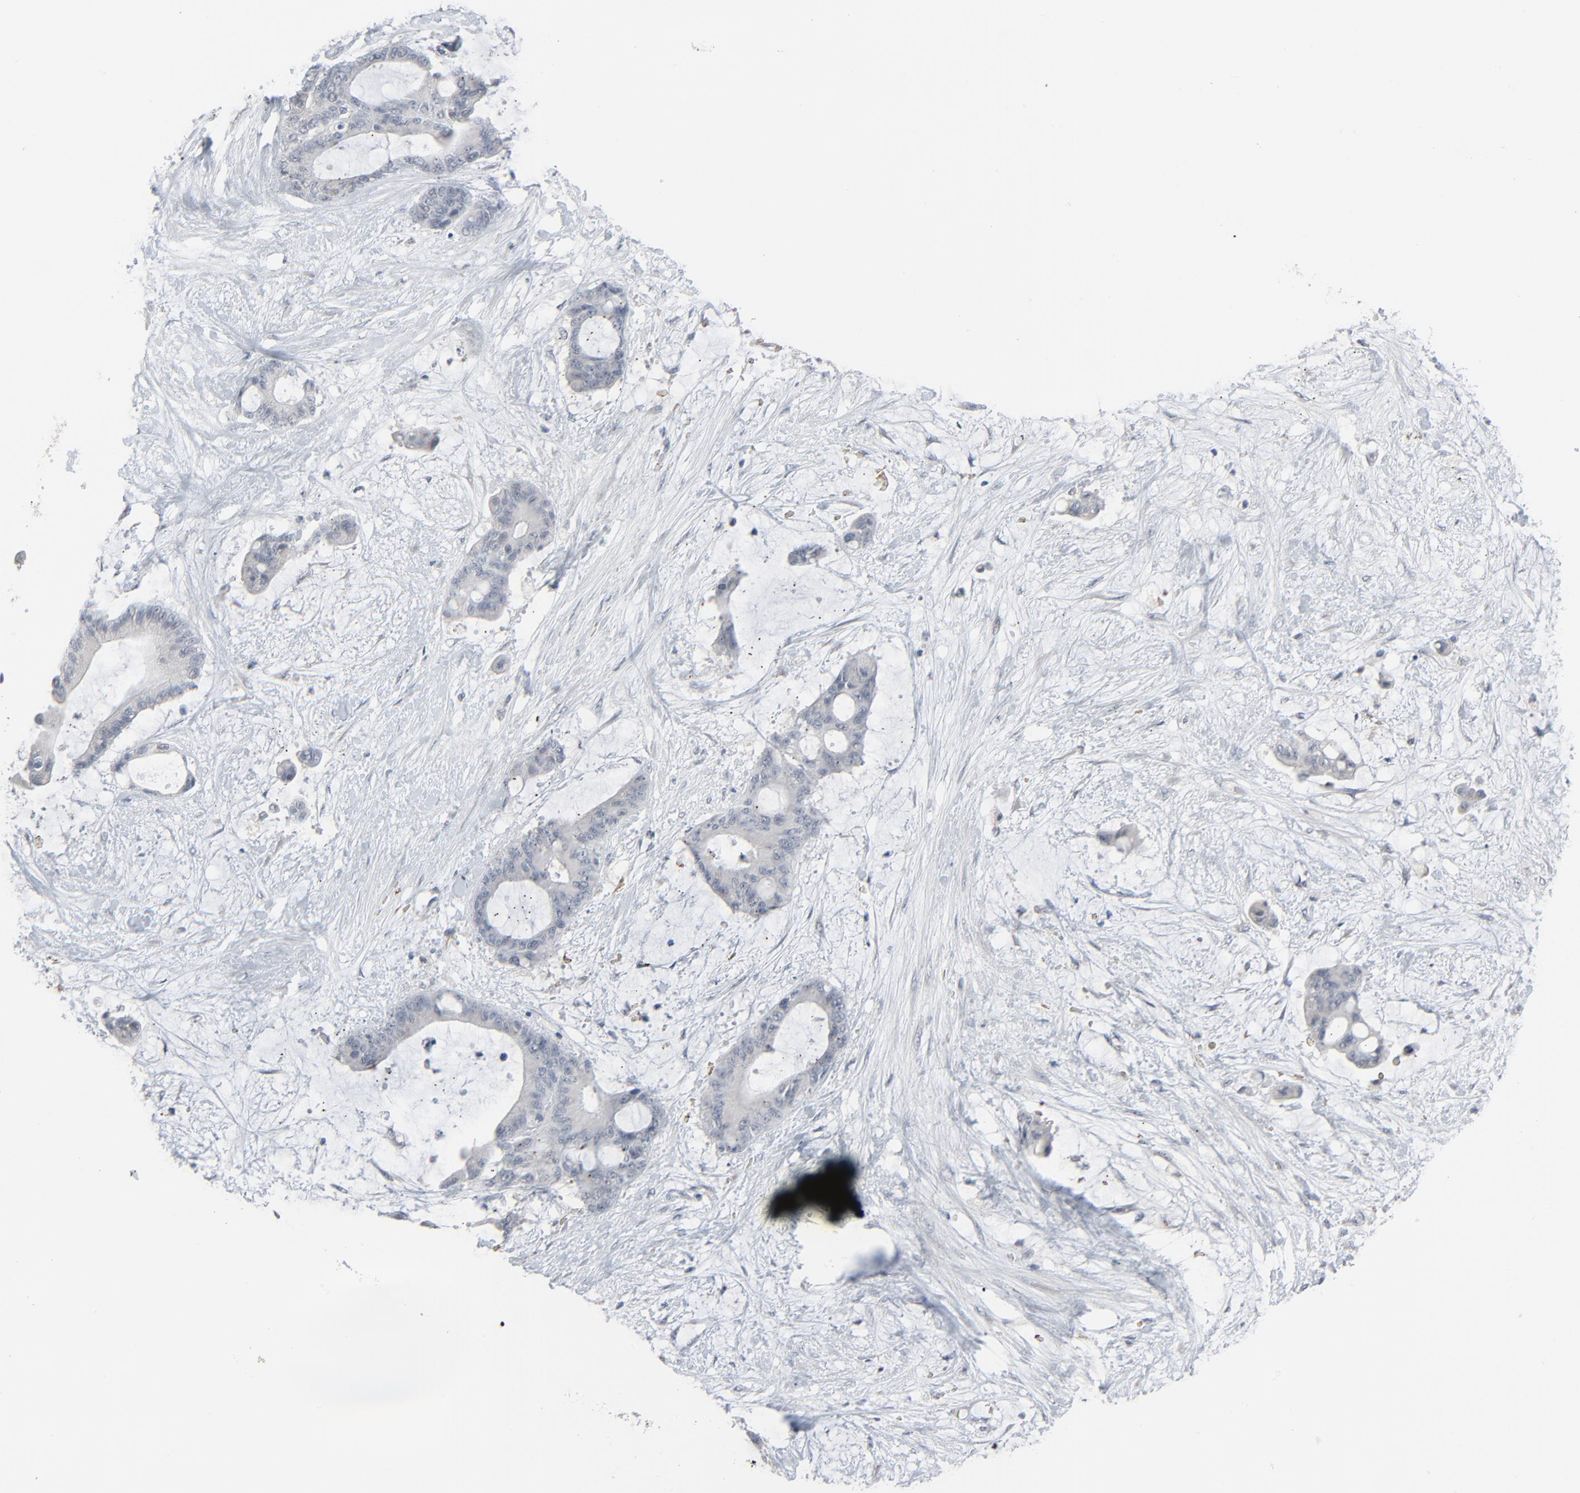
{"staining": {"intensity": "negative", "quantity": "none", "location": "none"}, "tissue": "liver cancer", "cell_type": "Tumor cells", "image_type": "cancer", "snomed": [{"axis": "morphology", "description": "Cholangiocarcinoma"}, {"axis": "topography", "description": "Liver"}], "caption": "This is an immunohistochemistry micrograph of human liver cancer (cholangiocarcinoma). There is no positivity in tumor cells.", "gene": "SAGE1", "patient": {"sex": "female", "age": 73}}